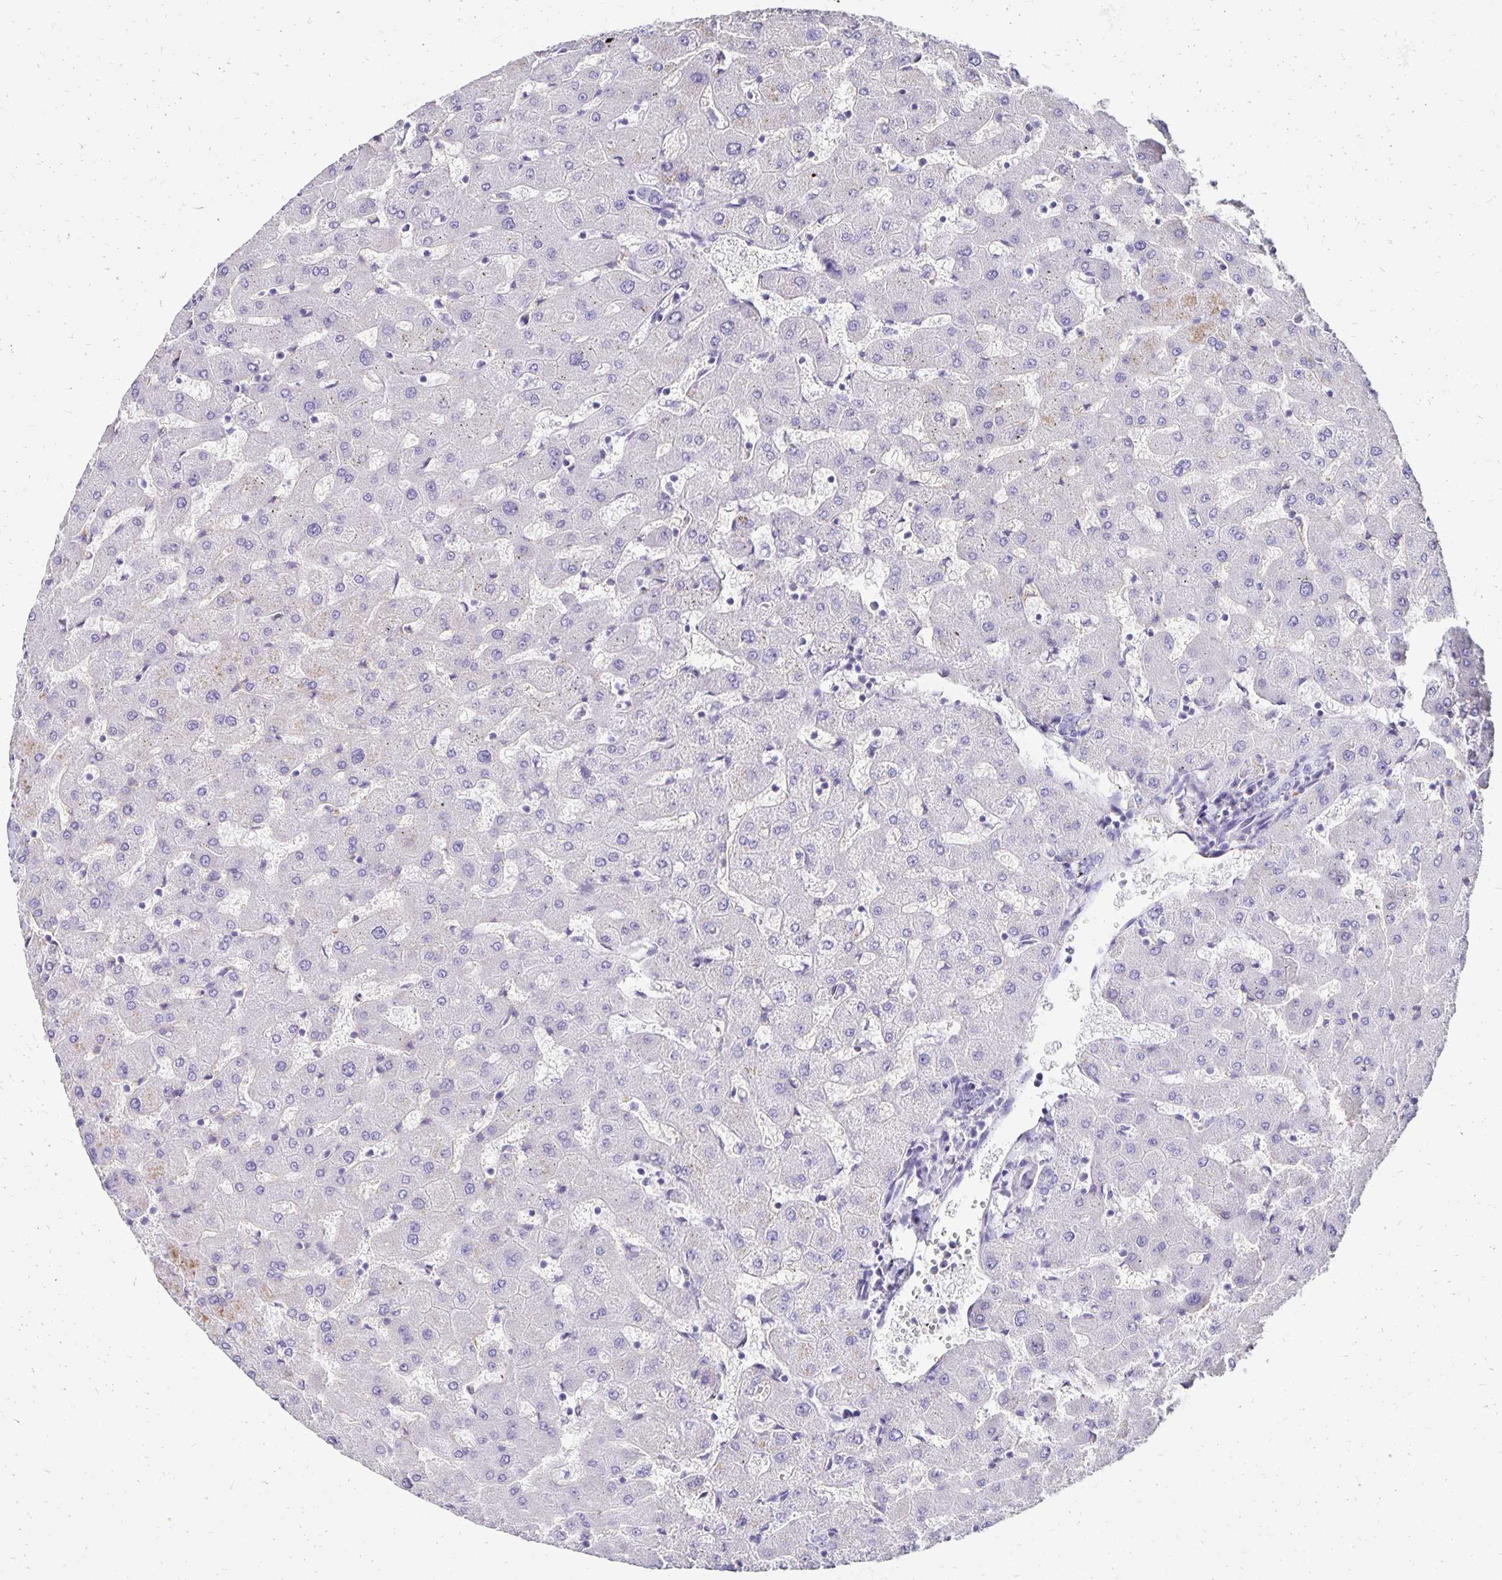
{"staining": {"intensity": "negative", "quantity": "none", "location": "none"}, "tissue": "liver", "cell_type": "Cholangiocytes", "image_type": "normal", "snomed": [{"axis": "morphology", "description": "Normal tissue, NOS"}, {"axis": "topography", "description": "Liver"}], "caption": "DAB (3,3'-diaminobenzidine) immunohistochemical staining of normal human liver reveals no significant positivity in cholangiocytes. The staining was performed using DAB (3,3'-diaminobenzidine) to visualize the protein expression in brown, while the nuclei were stained in blue with hematoxylin (Magnification: 20x).", "gene": "DYNLT4", "patient": {"sex": "female", "age": 63}}